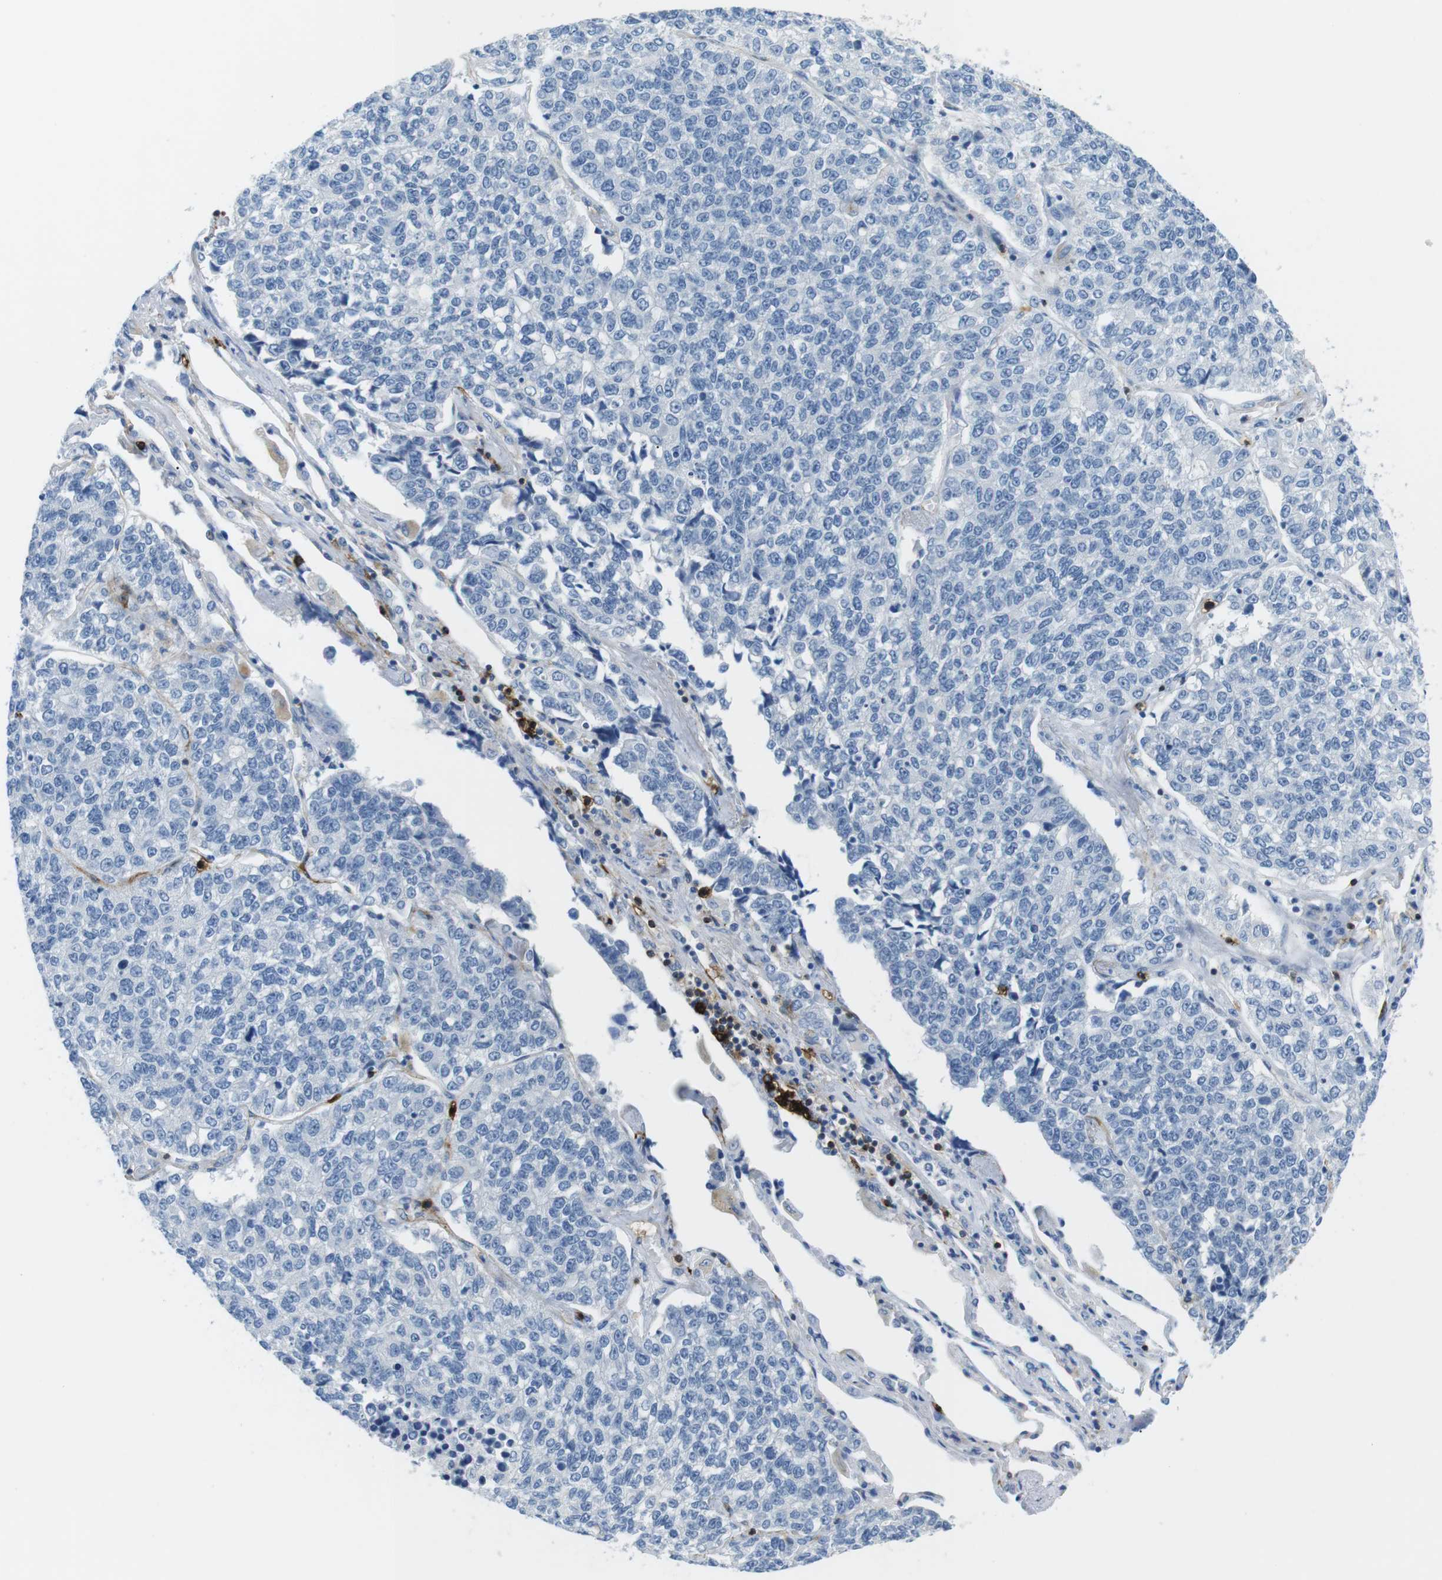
{"staining": {"intensity": "negative", "quantity": "none", "location": "none"}, "tissue": "lung cancer", "cell_type": "Tumor cells", "image_type": "cancer", "snomed": [{"axis": "morphology", "description": "Adenocarcinoma, NOS"}, {"axis": "topography", "description": "Lung"}], "caption": "An immunohistochemistry (IHC) photomicrograph of lung cancer (adenocarcinoma) is shown. There is no staining in tumor cells of lung cancer (adenocarcinoma).", "gene": "TNFRSF4", "patient": {"sex": "male", "age": 49}}